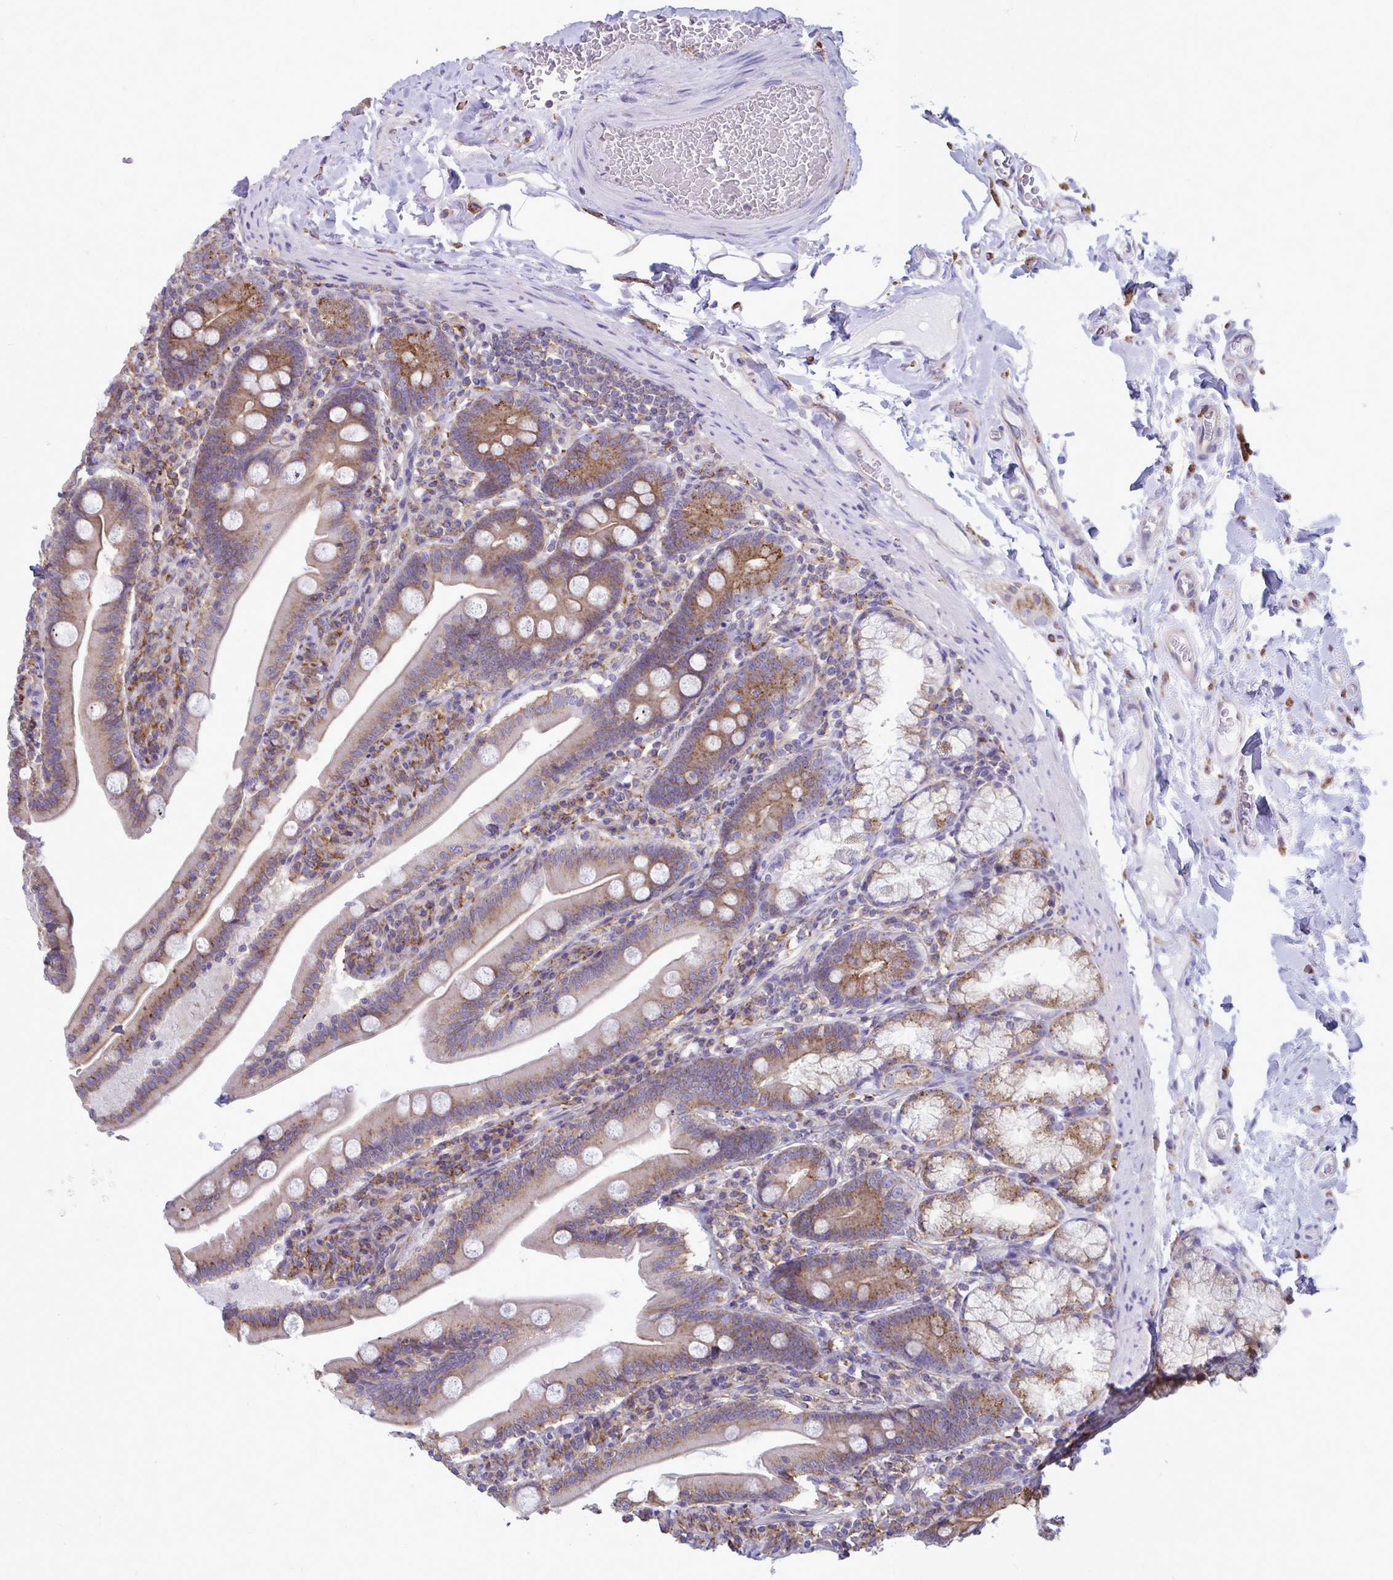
{"staining": {"intensity": "moderate", "quantity": ">75%", "location": "cytoplasmic/membranous"}, "tissue": "duodenum", "cell_type": "Glandular cells", "image_type": "normal", "snomed": [{"axis": "morphology", "description": "Normal tissue, NOS"}, {"axis": "topography", "description": "Duodenum"}], "caption": "High-magnification brightfield microscopy of unremarkable duodenum stained with DAB (3,3'-diaminobenzidine) (brown) and counterstained with hematoxylin (blue). glandular cells exhibit moderate cytoplasmic/membranous positivity is appreciated in about>75% of cells. Immunohistochemistry (ihc) stains the protein in brown and the nuclei are stained blue.", "gene": "CLTA", "patient": {"sex": "female", "age": 67}}